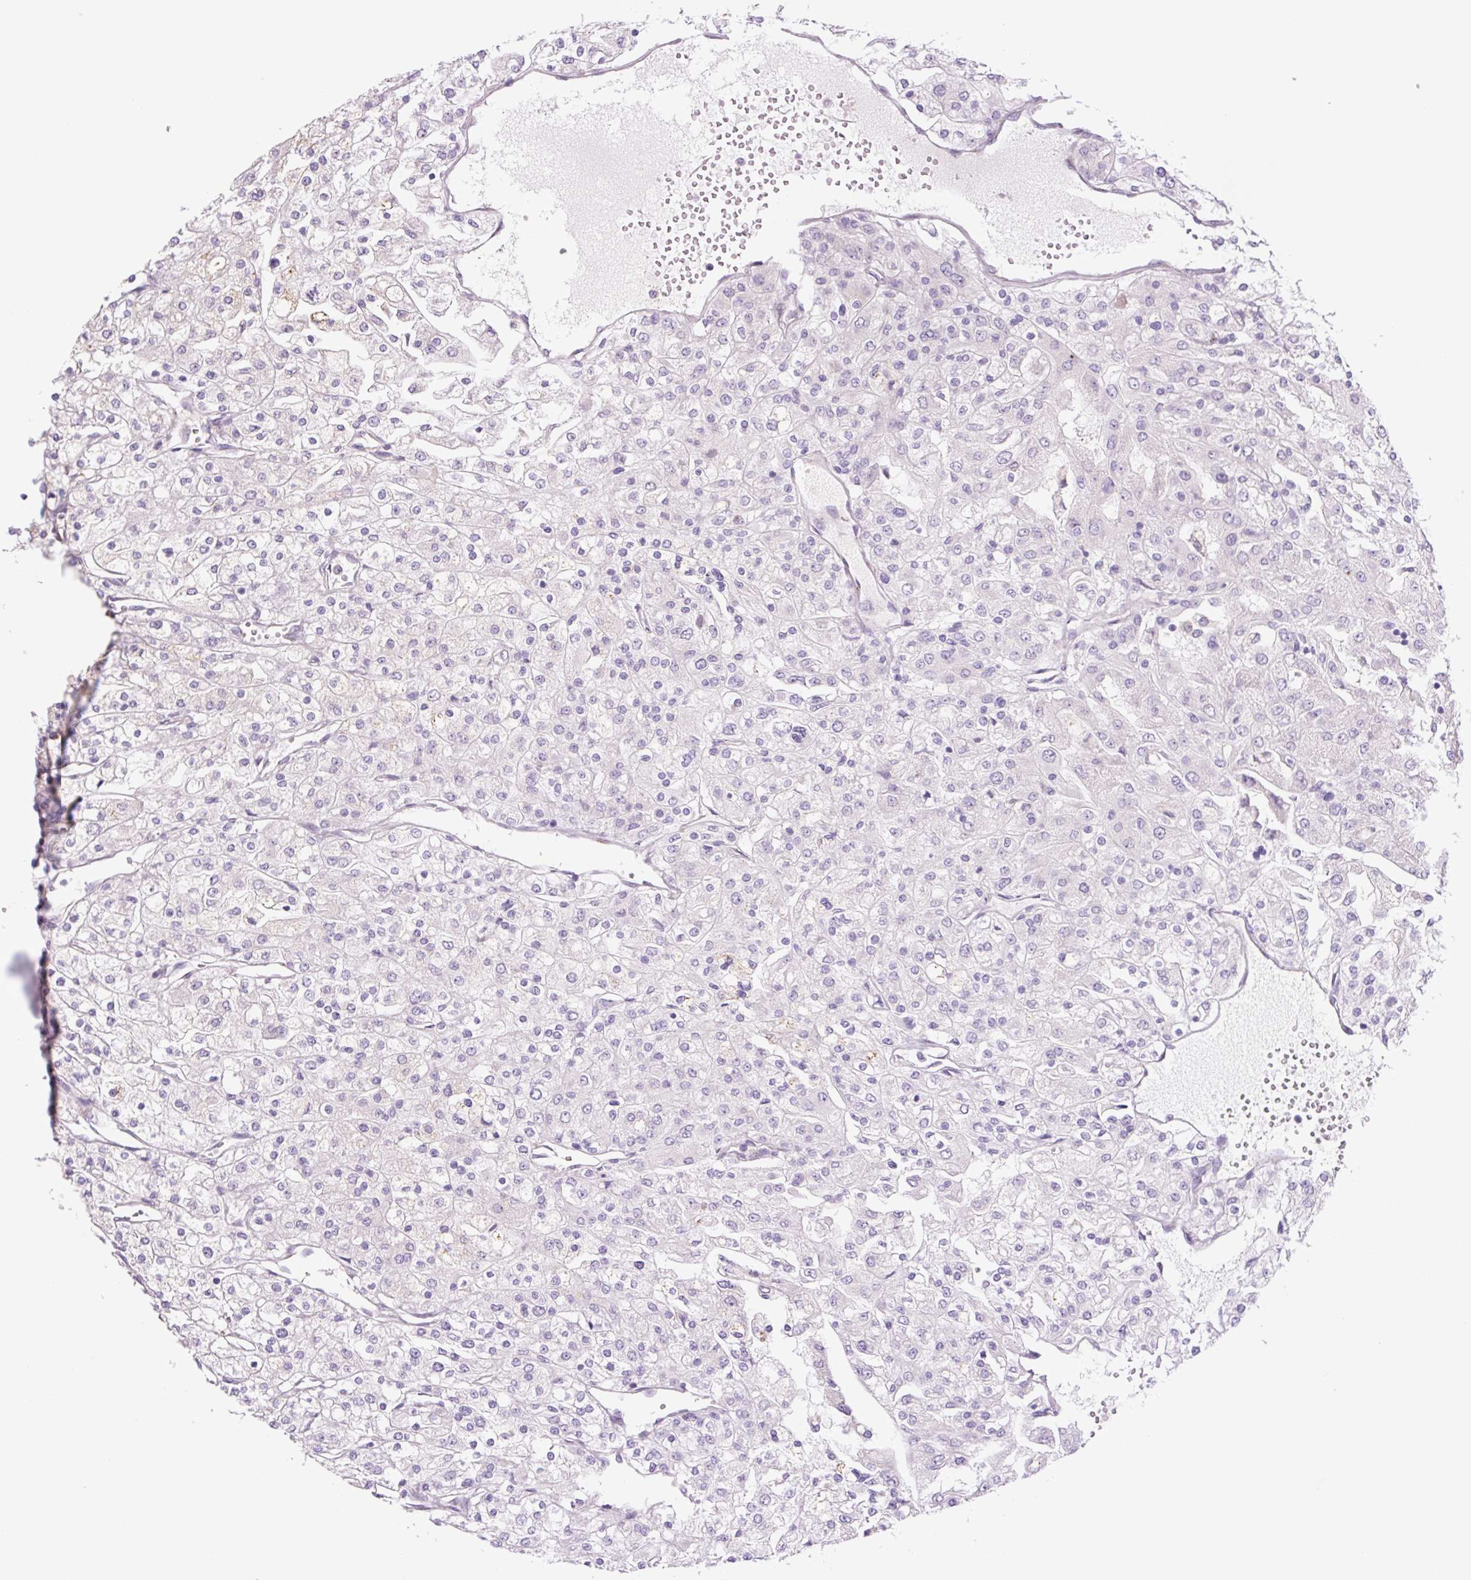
{"staining": {"intensity": "negative", "quantity": "none", "location": "none"}, "tissue": "renal cancer", "cell_type": "Tumor cells", "image_type": "cancer", "snomed": [{"axis": "morphology", "description": "Adenocarcinoma, NOS"}, {"axis": "topography", "description": "Kidney"}], "caption": "Renal cancer was stained to show a protein in brown. There is no significant positivity in tumor cells.", "gene": "PLA2G4A", "patient": {"sex": "male", "age": 80}}